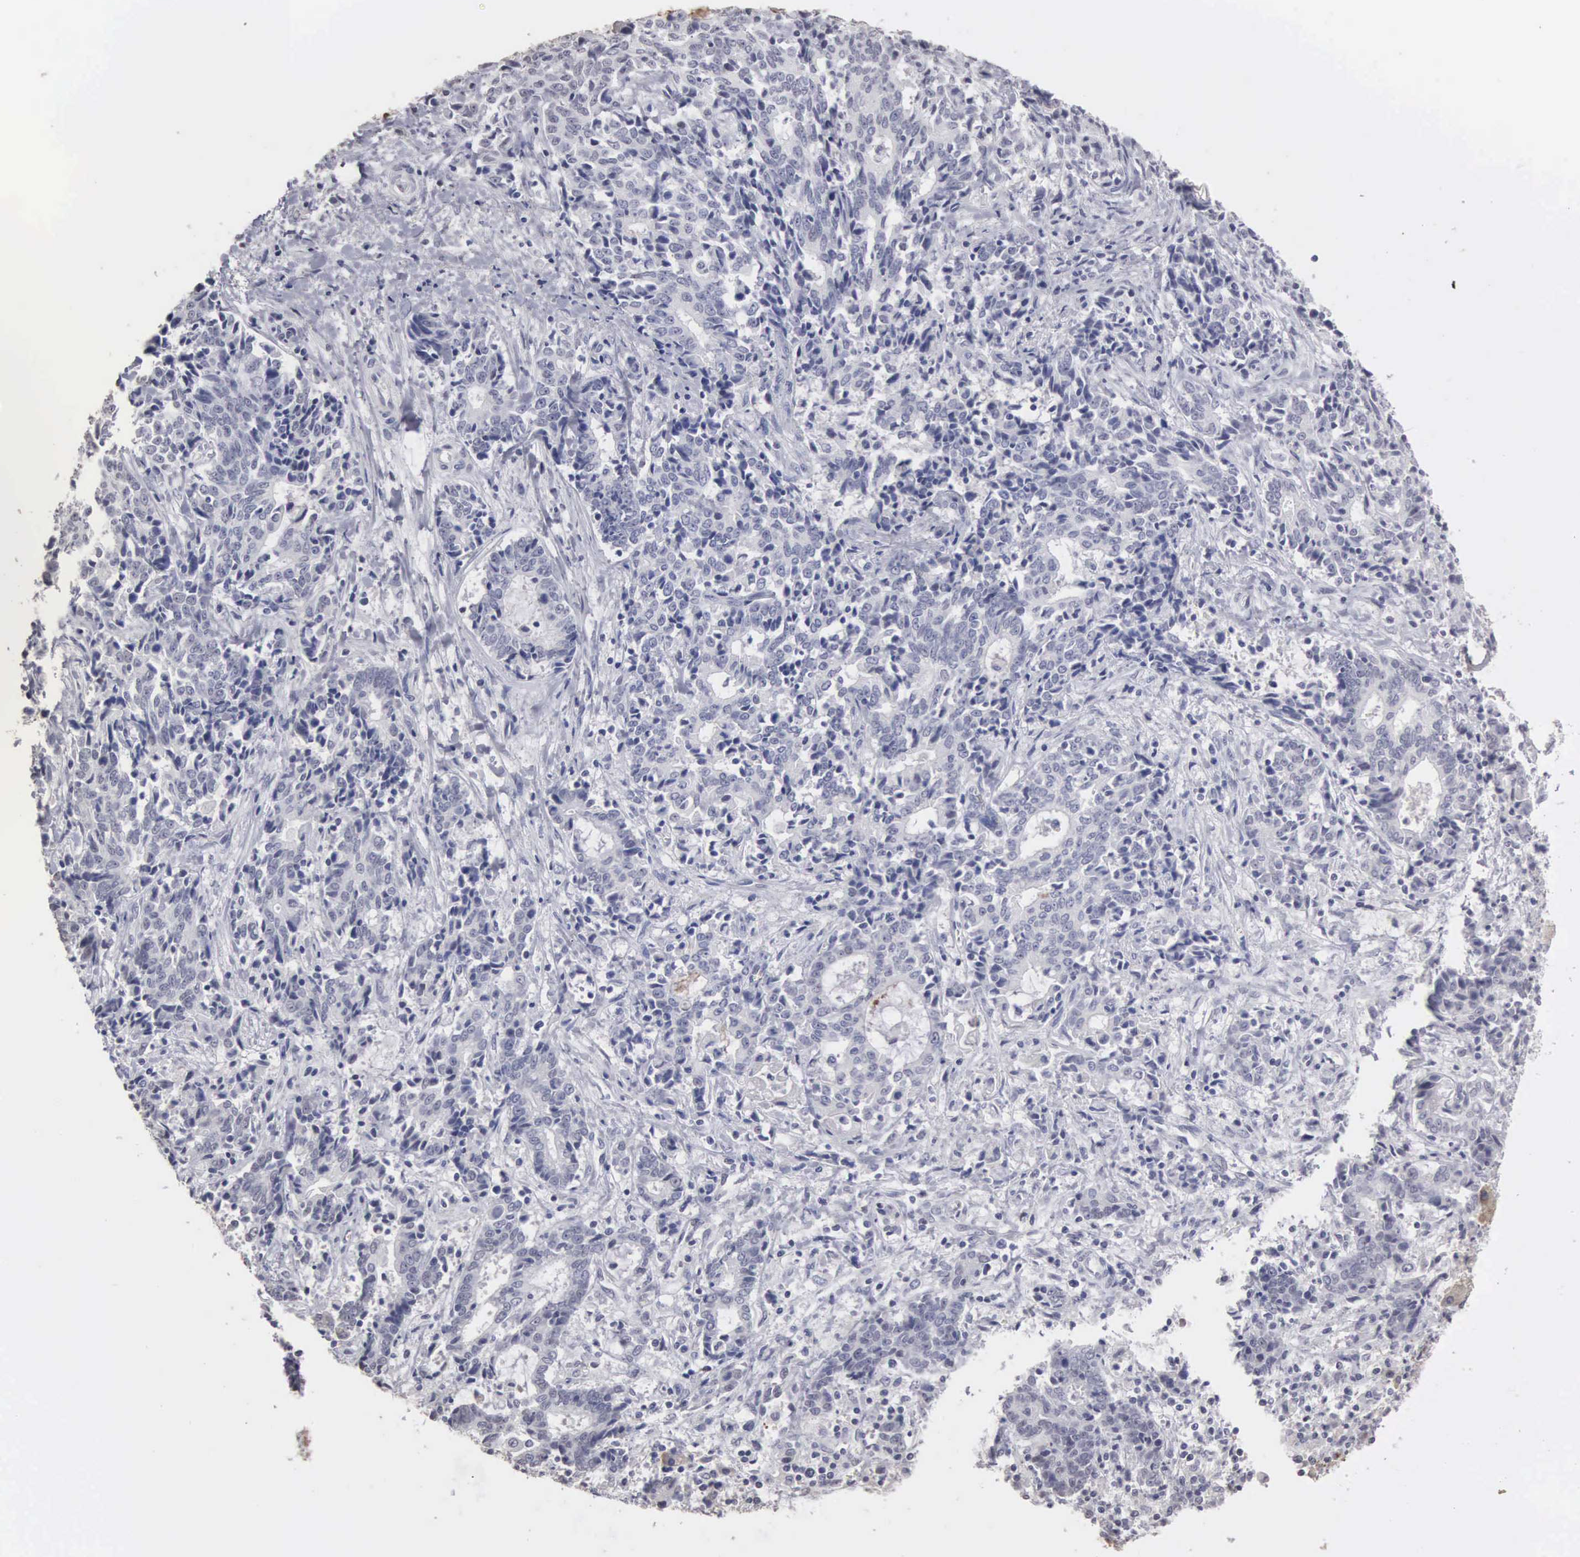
{"staining": {"intensity": "negative", "quantity": "none", "location": "none"}, "tissue": "liver cancer", "cell_type": "Tumor cells", "image_type": "cancer", "snomed": [{"axis": "morphology", "description": "Cholangiocarcinoma"}, {"axis": "topography", "description": "Liver"}], "caption": "Immunohistochemical staining of cholangiocarcinoma (liver) exhibits no significant expression in tumor cells.", "gene": "UPB1", "patient": {"sex": "male", "age": 57}}